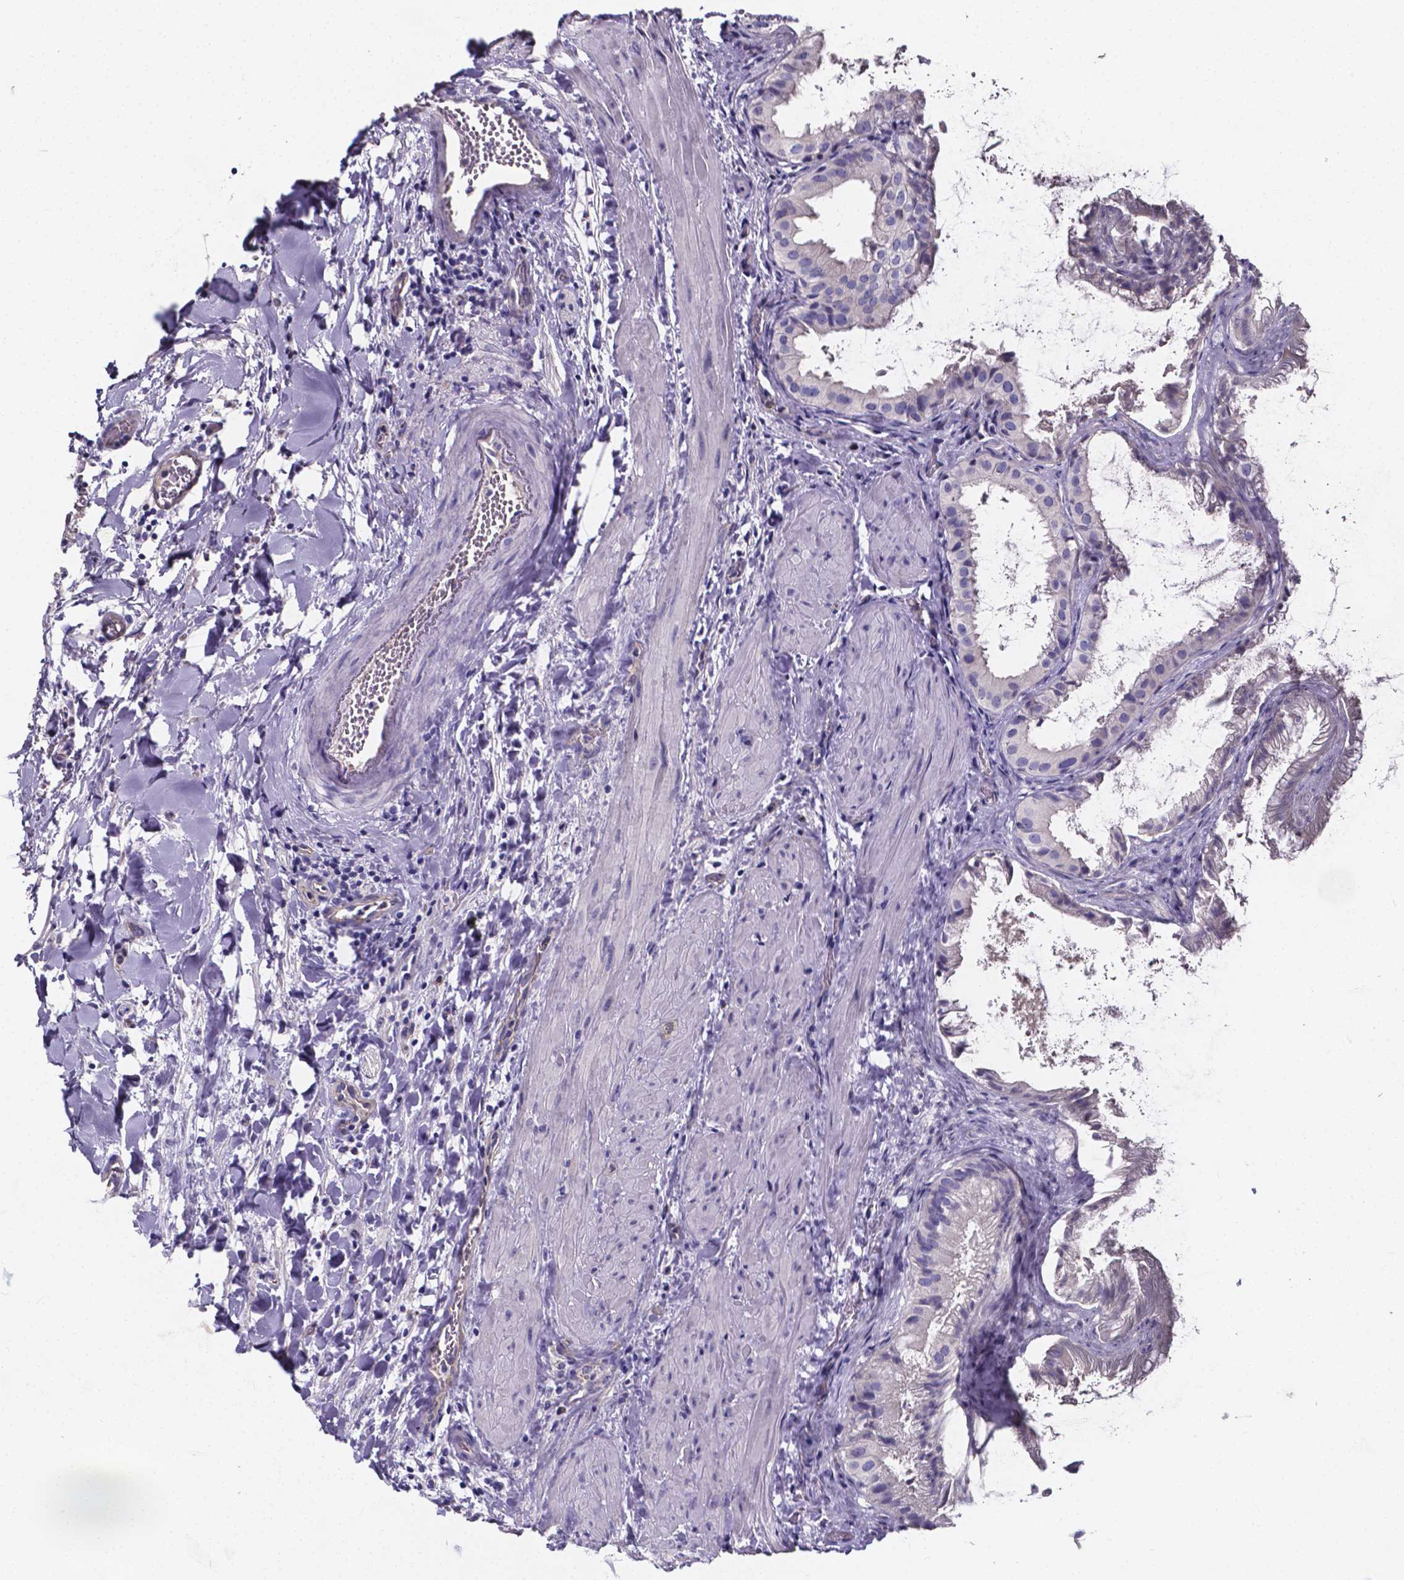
{"staining": {"intensity": "negative", "quantity": "none", "location": "none"}, "tissue": "gallbladder", "cell_type": "Glandular cells", "image_type": "normal", "snomed": [{"axis": "morphology", "description": "Normal tissue, NOS"}, {"axis": "topography", "description": "Gallbladder"}], "caption": "Immunohistochemical staining of unremarkable gallbladder displays no significant staining in glandular cells. (DAB immunohistochemistry with hematoxylin counter stain).", "gene": "CACNG8", "patient": {"sex": "male", "age": 70}}